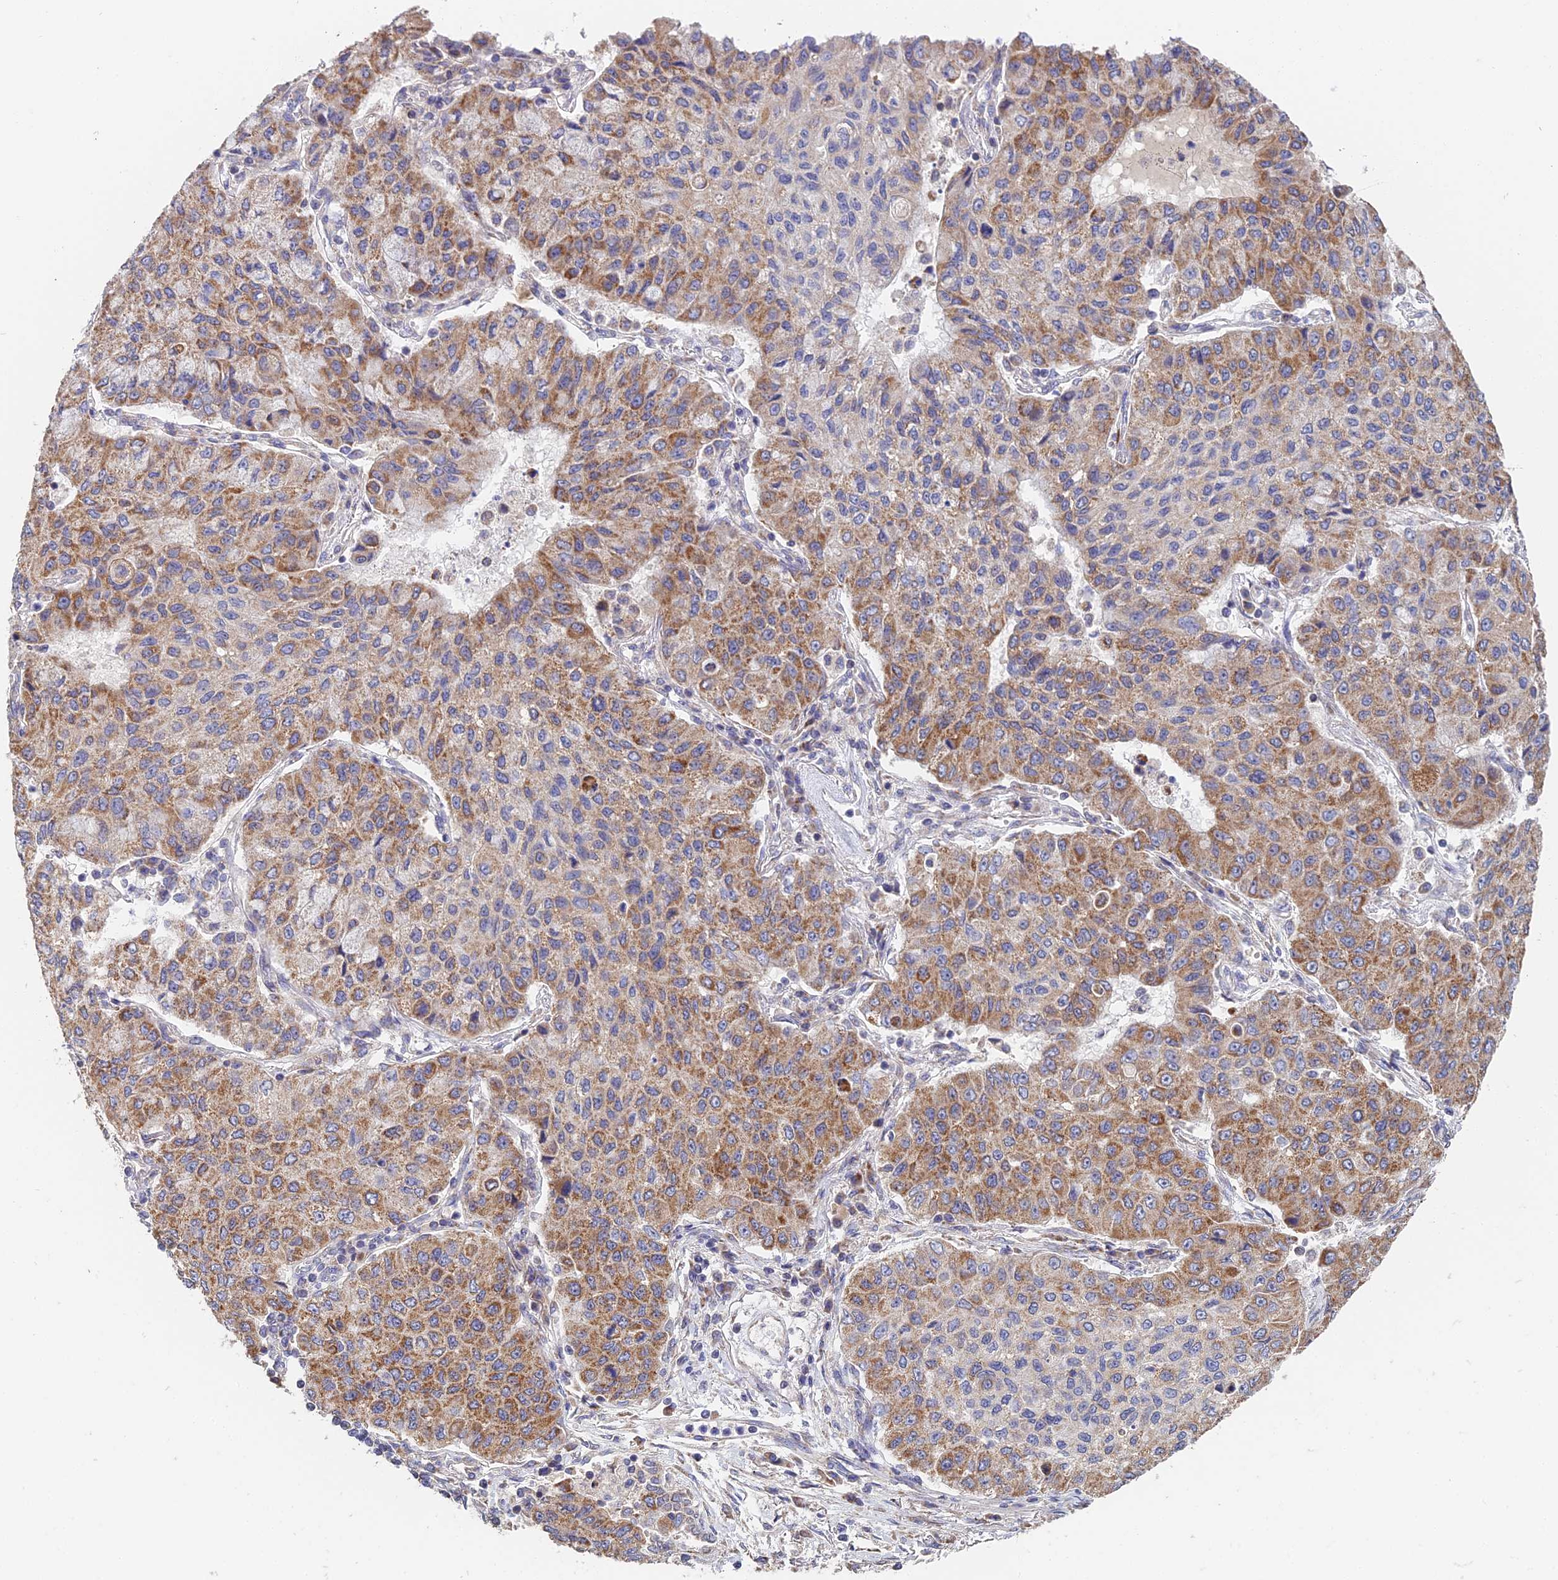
{"staining": {"intensity": "moderate", "quantity": "25%-75%", "location": "cytoplasmic/membranous"}, "tissue": "lung cancer", "cell_type": "Tumor cells", "image_type": "cancer", "snomed": [{"axis": "morphology", "description": "Squamous cell carcinoma, NOS"}, {"axis": "topography", "description": "Lung"}], "caption": "Protein expression by IHC exhibits moderate cytoplasmic/membranous positivity in about 25%-75% of tumor cells in squamous cell carcinoma (lung). (DAB IHC, brown staining for protein, blue staining for nuclei).", "gene": "ECSIT", "patient": {"sex": "male", "age": 74}}